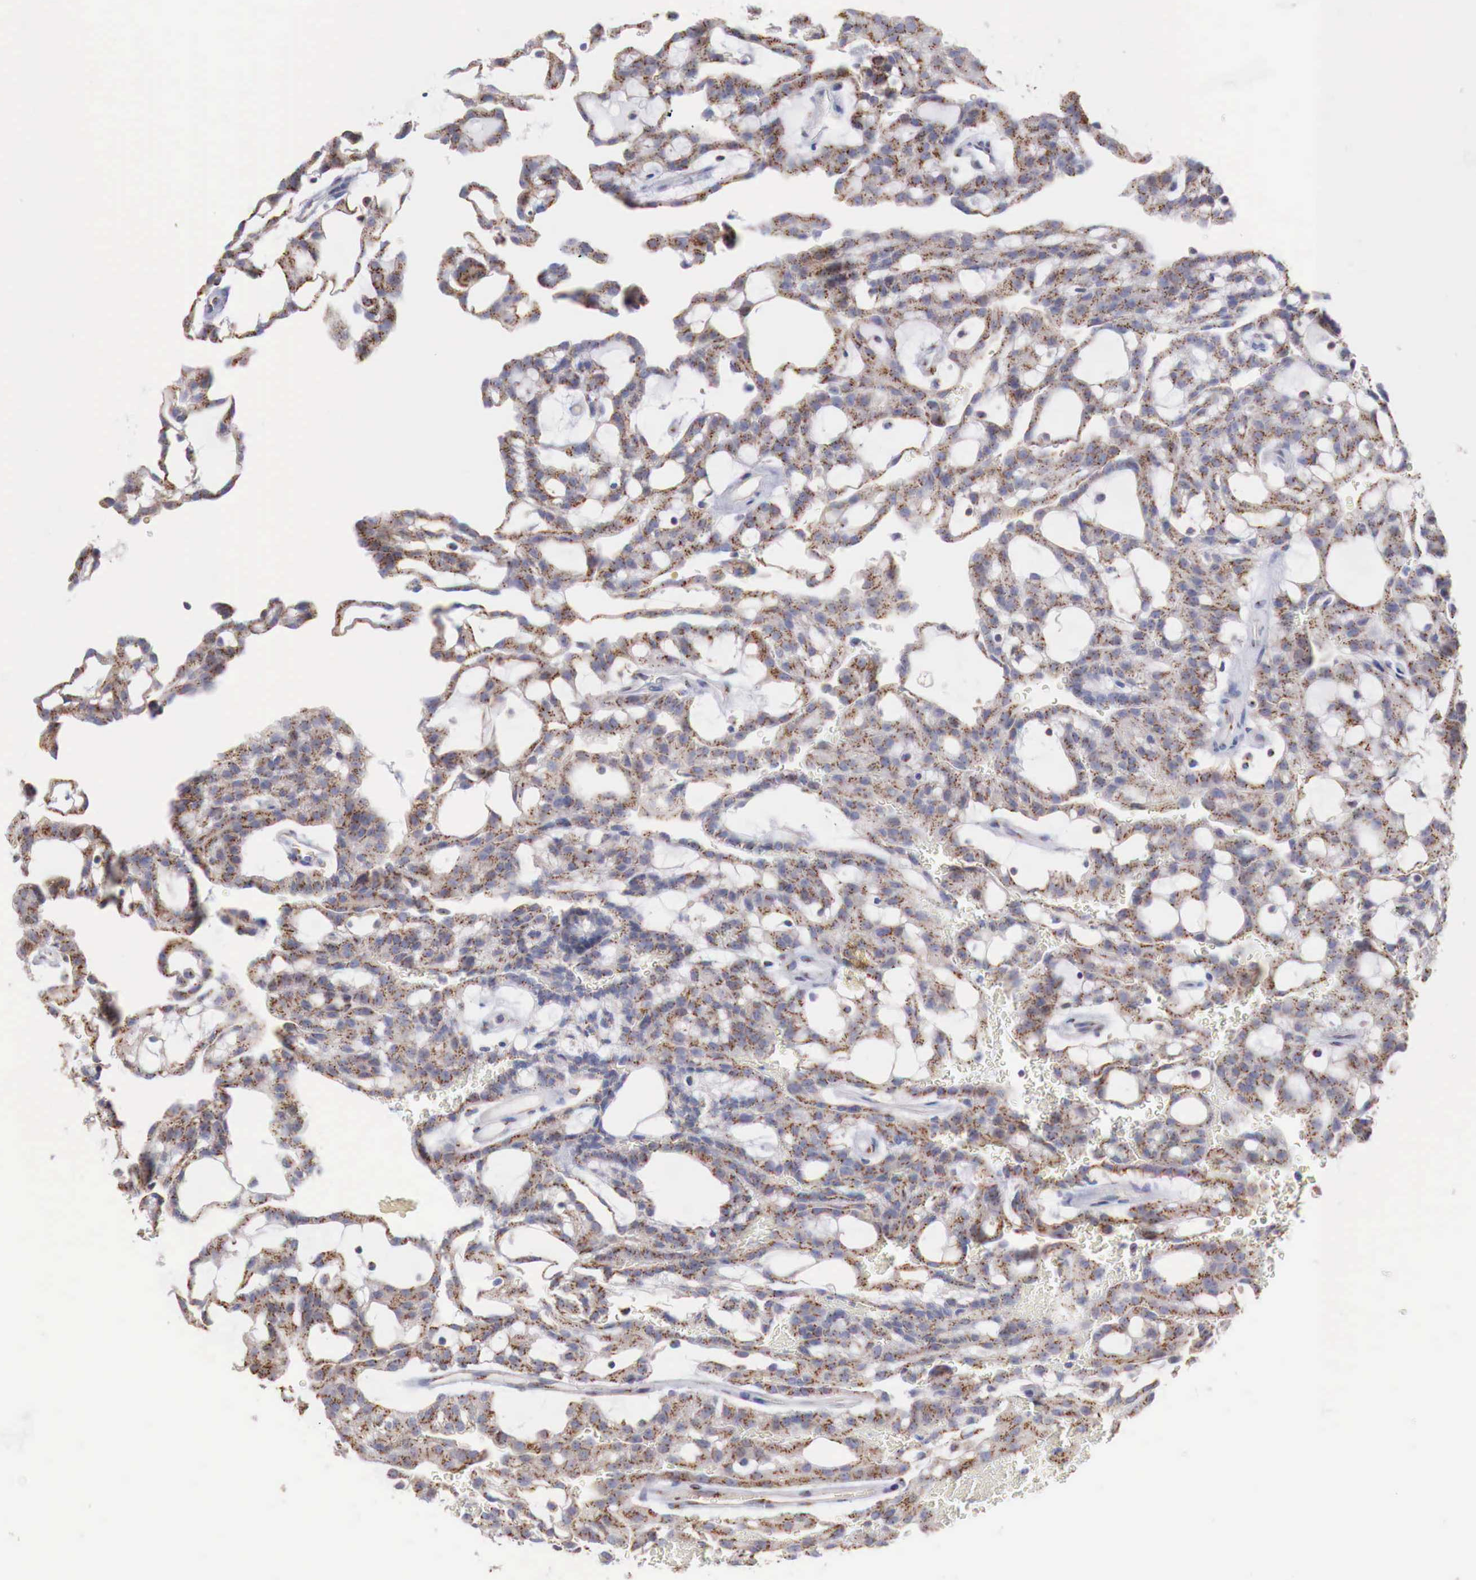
{"staining": {"intensity": "moderate", "quantity": ">75%", "location": "cytoplasmic/membranous"}, "tissue": "renal cancer", "cell_type": "Tumor cells", "image_type": "cancer", "snomed": [{"axis": "morphology", "description": "Adenocarcinoma, NOS"}, {"axis": "topography", "description": "Kidney"}], "caption": "DAB (3,3'-diaminobenzidine) immunohistochemical staining of human renal adenocarcinoma reveals moderate cytoplasmic/membranous protein staining in about >75% of tumor cells.", "gene": "SYAP1", "patient": {"sex": "male", "age": 63}}